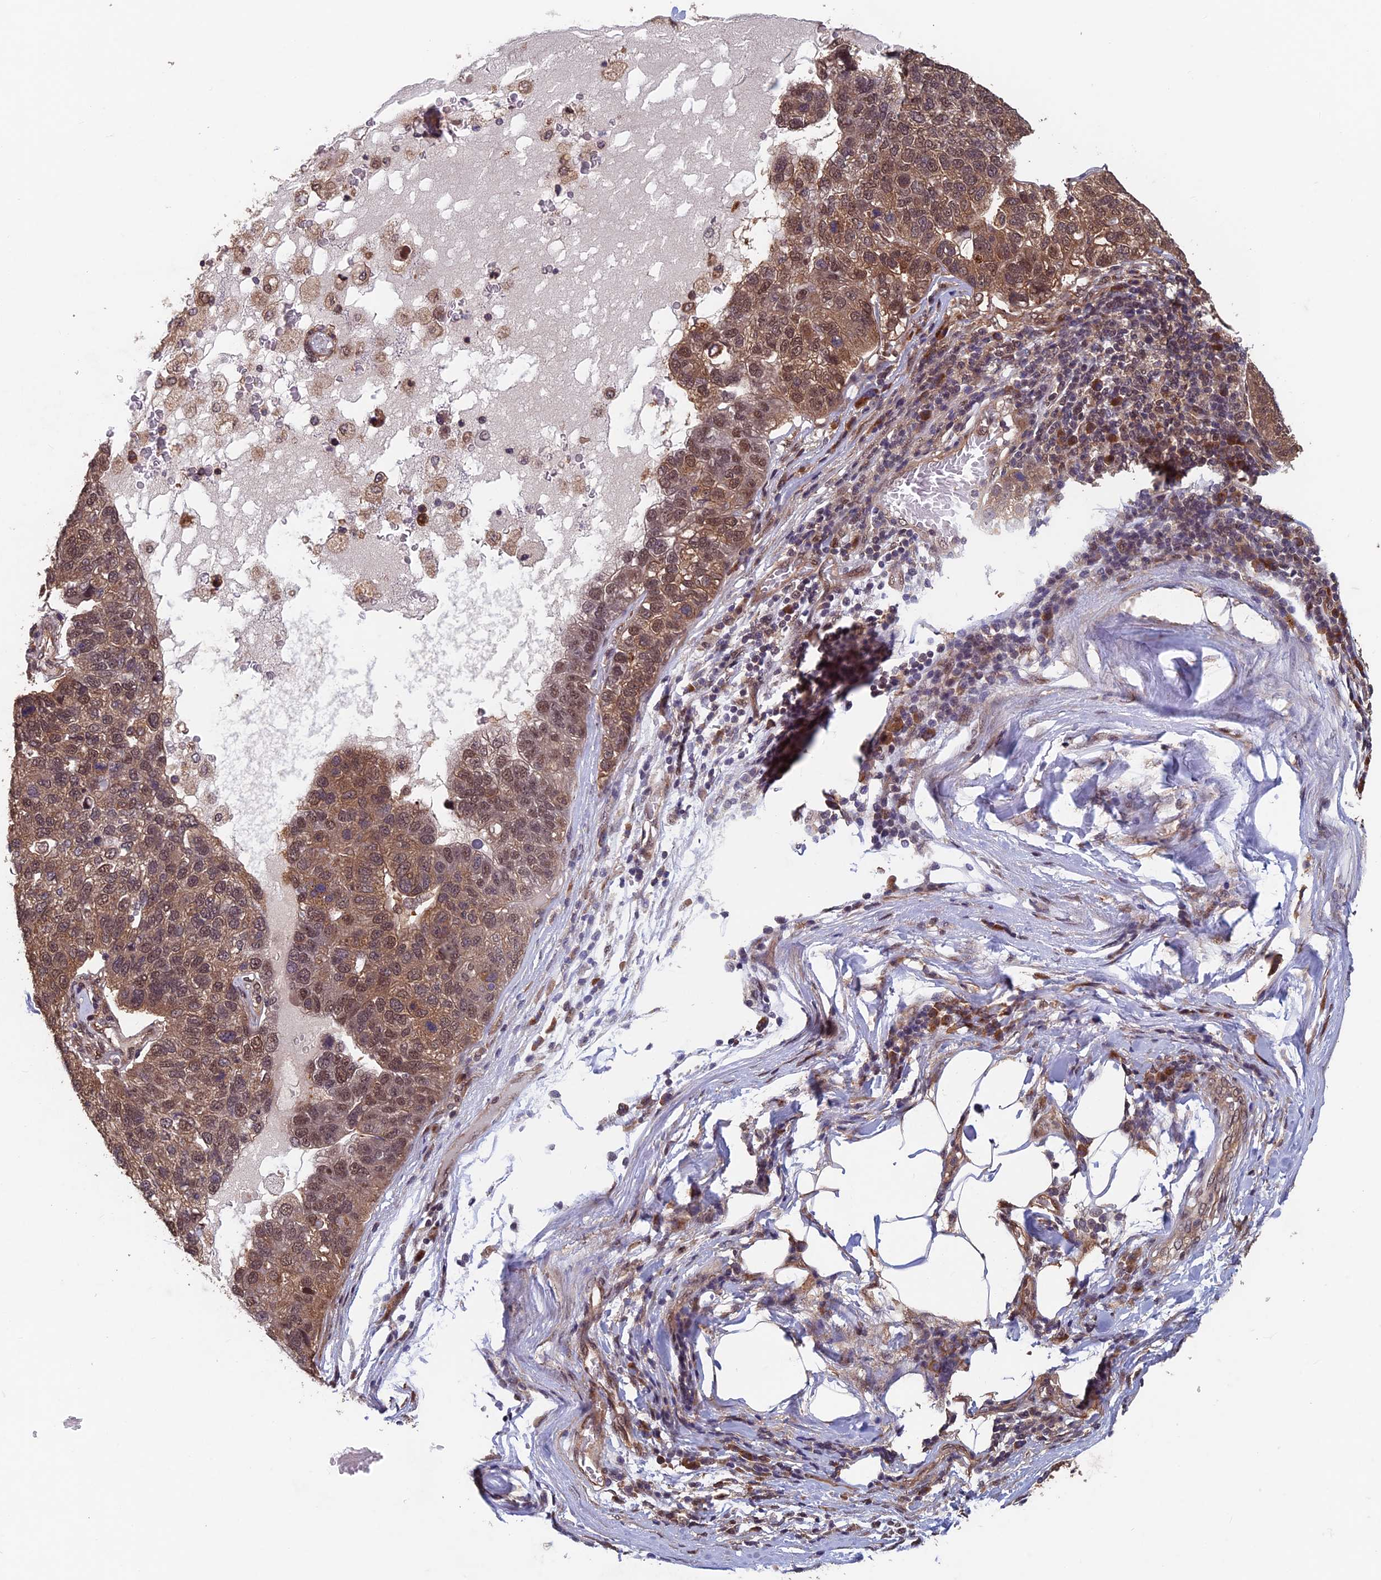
{"staining": {"intensity": "moderate", "quantity": ">75%", "location": "cytoplasmic/membranous,nuclear"}, "tissue": "pancreatic cancer", "cell_type": "Tumor cells", "image_type": "cancer", "snomed": [{"axis": "morphology", "description": "Adenocarcinoma, NOS"}, {"axis": "topography", "description": "Pancreas"}], "caption": "This is a photomicrograph of IHC staining of pancreatic cancer, which shows moderate expression in the cytoplasmic/membranous and nuclear of tumor cells.", "gene": "FAM53C", "patient": {"sex": "female", "age": 61}}